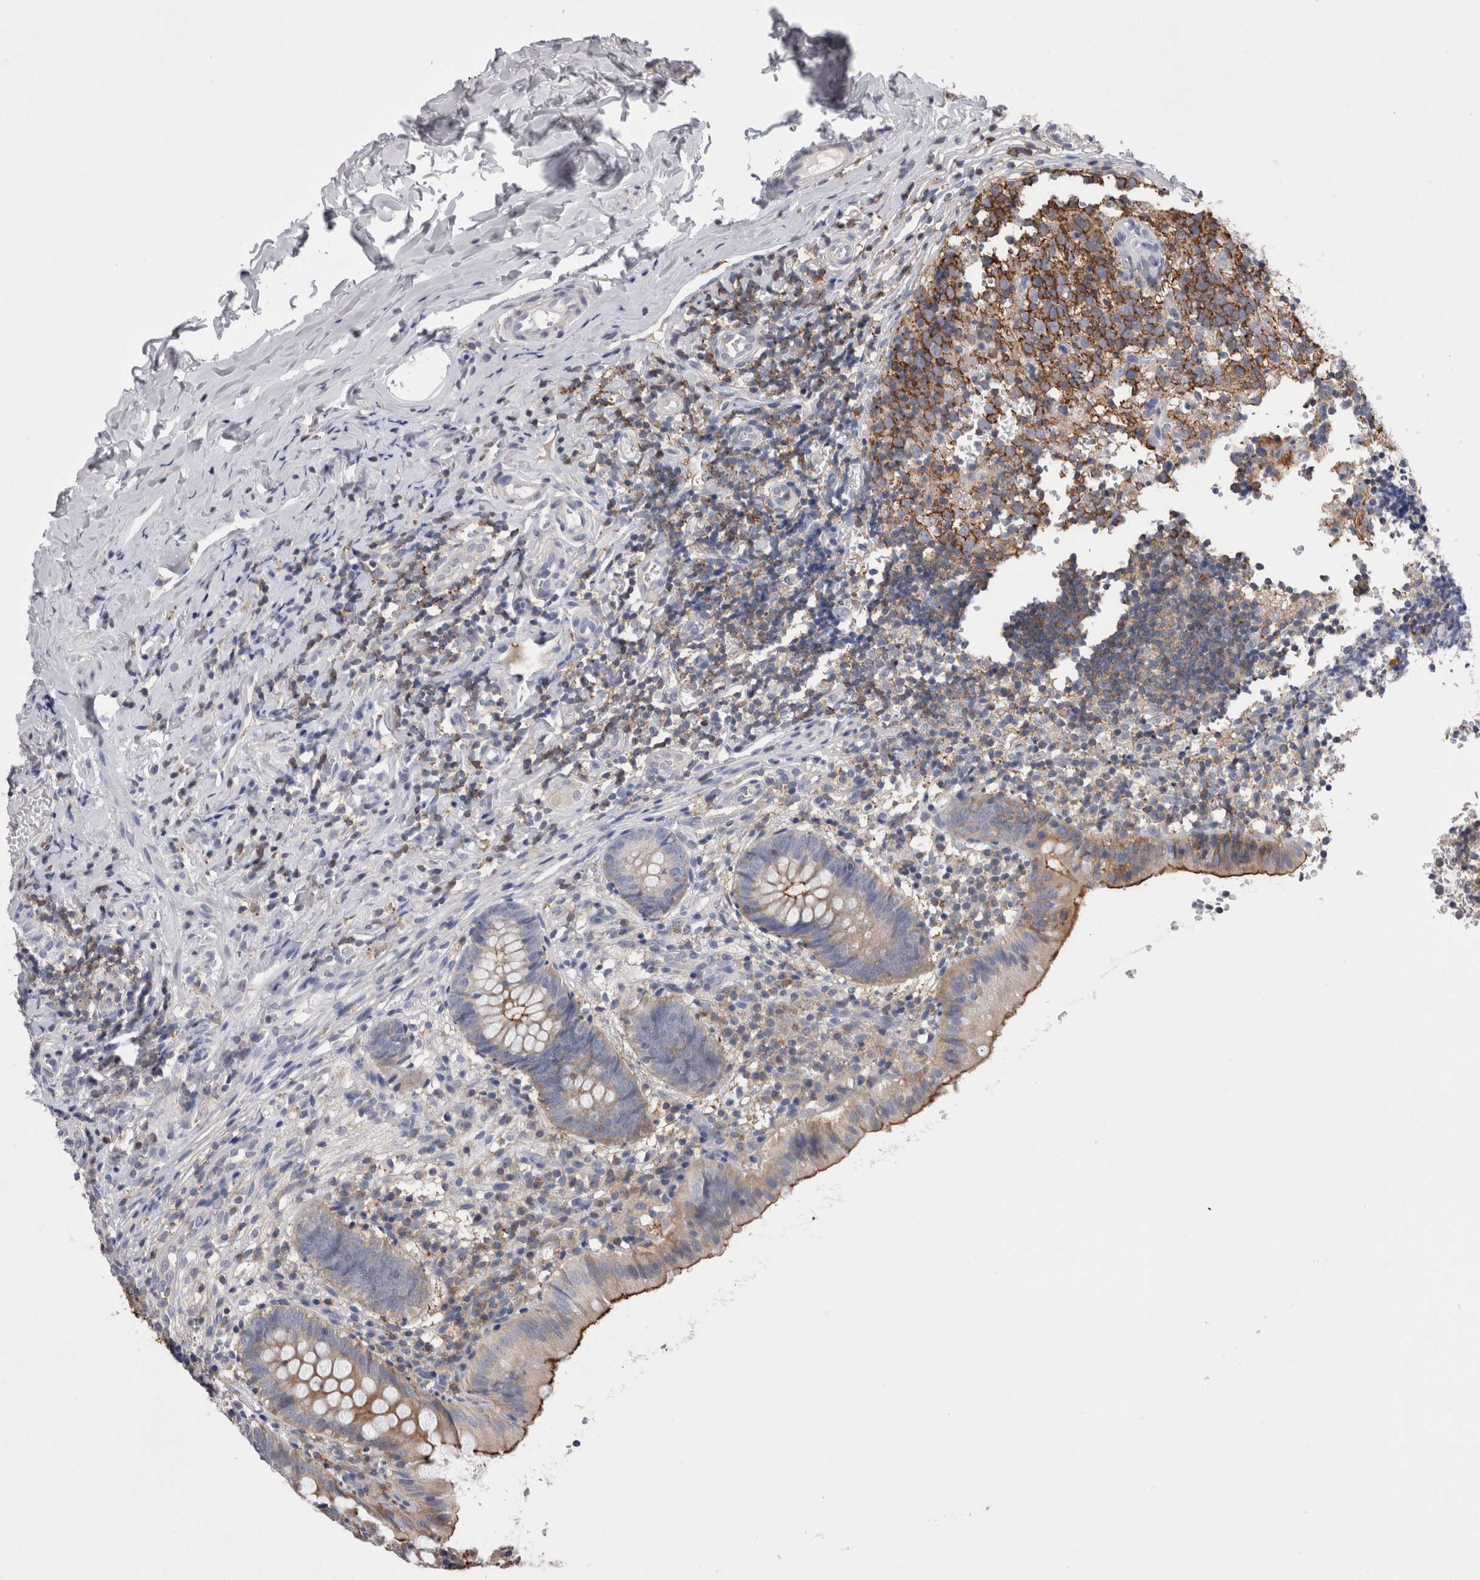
{"staining": {"intensity": "moderate", "quantity": "25%-75%", "location": "cytoplasmic/membranous"}, "tissue": "appendix", "cell_type": "Glandular cells", "image_type": "normal", "snomed": [{"axis": "morphology", "description": "Normal tissue, NOS"}, {"axis": "topography", "description": "Appendix"}], "caption": "Immunohistochemical staining of benign appendix exhibits medium levels of moderate cytoplasmic/membranous positivity in about 25%-75% of glandular cells.", "gene": "DCTN6", "patient": {"sex": "male", "age": 8}}